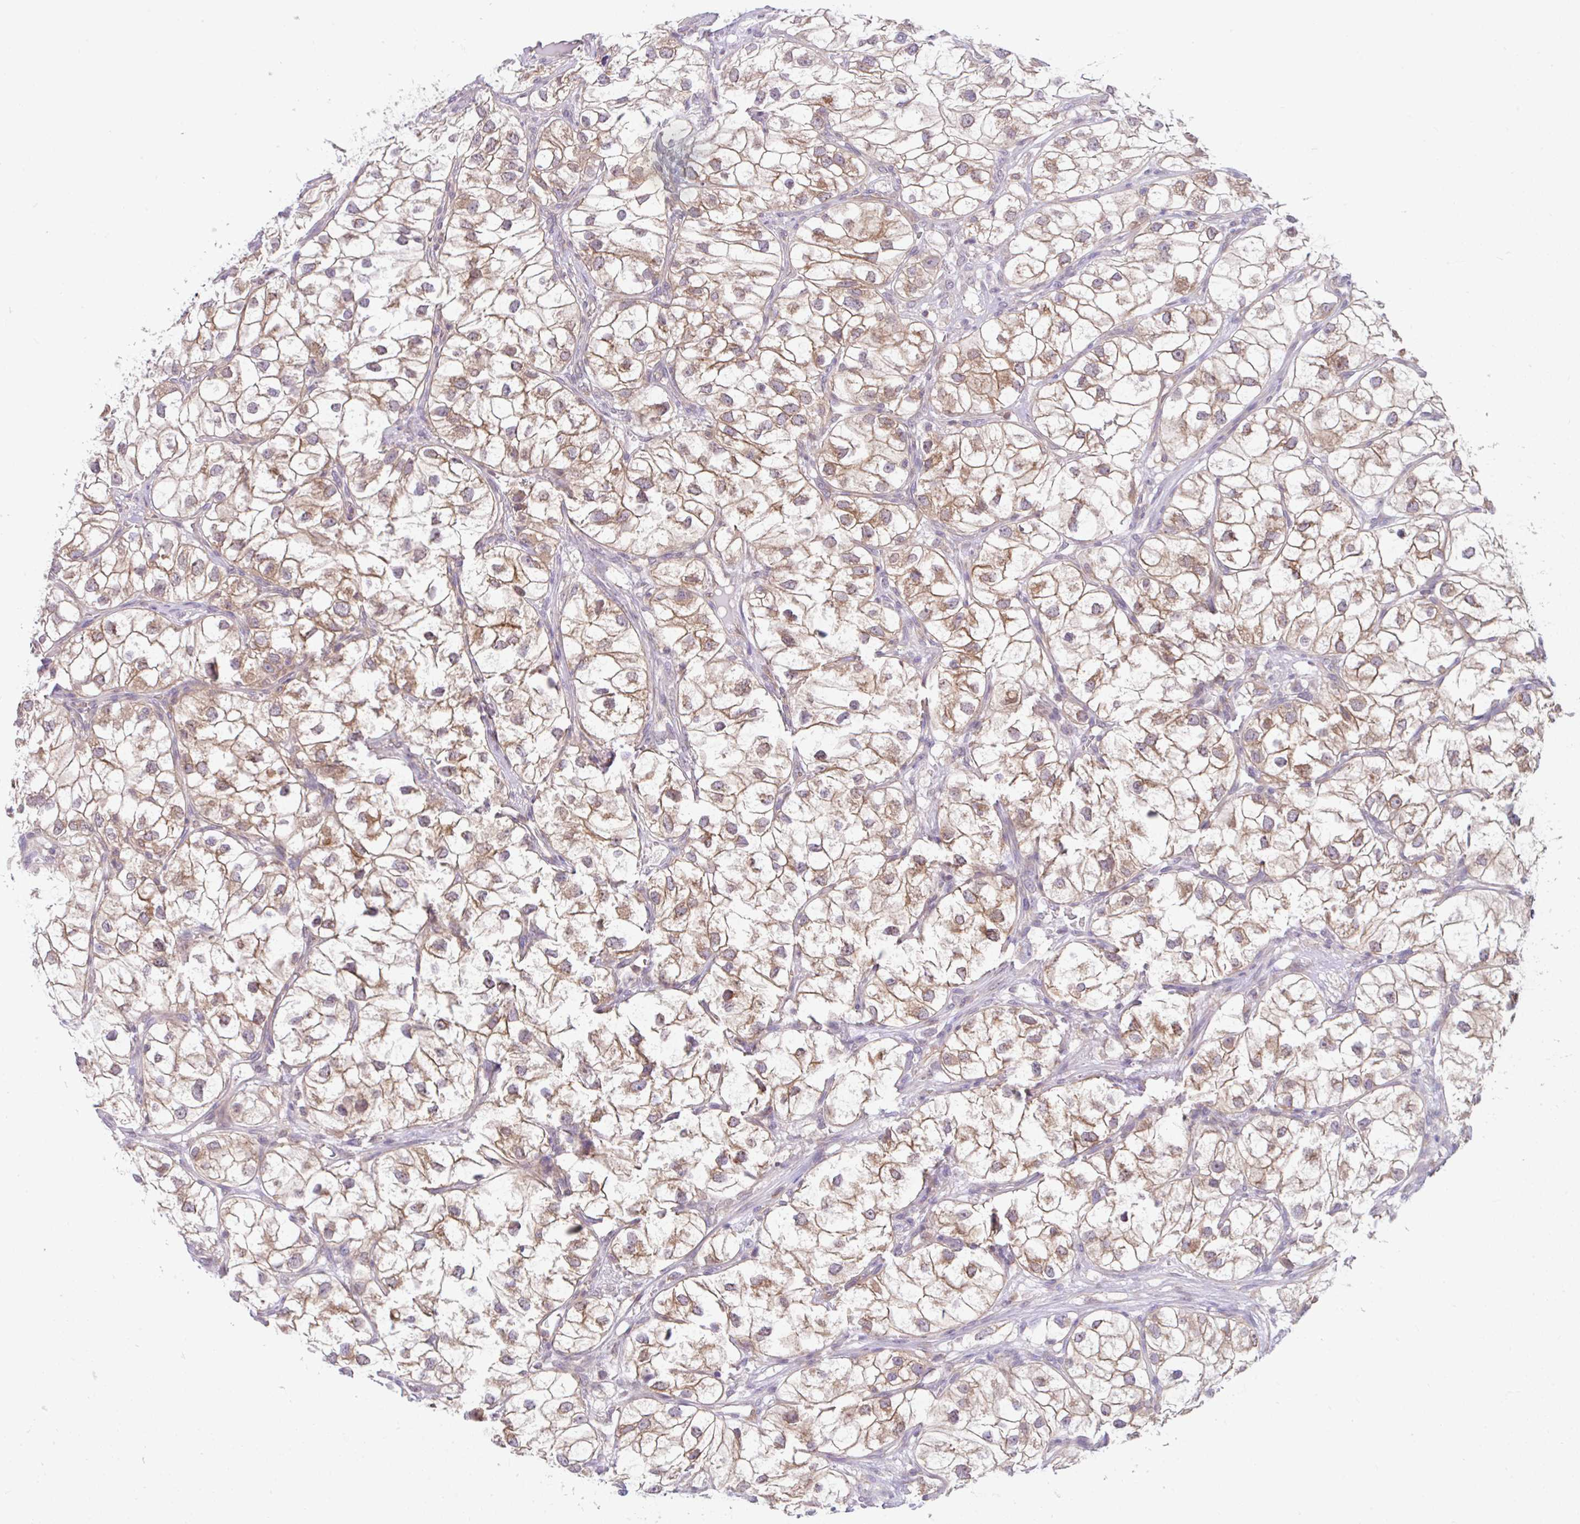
{"staining": {"intensity": "moderate", "quantity": ">75%", "location": "cytoplasmic/membranous"}, "tissue": "renal cancer", "cell_type": "Tumor cells", "image_type": "cancer", "snomed": [{"axis": "morphology", "description": "Adenocarcinoma, NOS"}, {"axis": "topography", "description": "Kidney"}], "caption": "Tumor cells demonstrate medium levels of moderate cytoplasmic/membranous positivity in approximately >75% of cells in human adenocarcinoma (renal).", "gene": "RALBP1", "patient": {"sex": "male", "age": 59}}